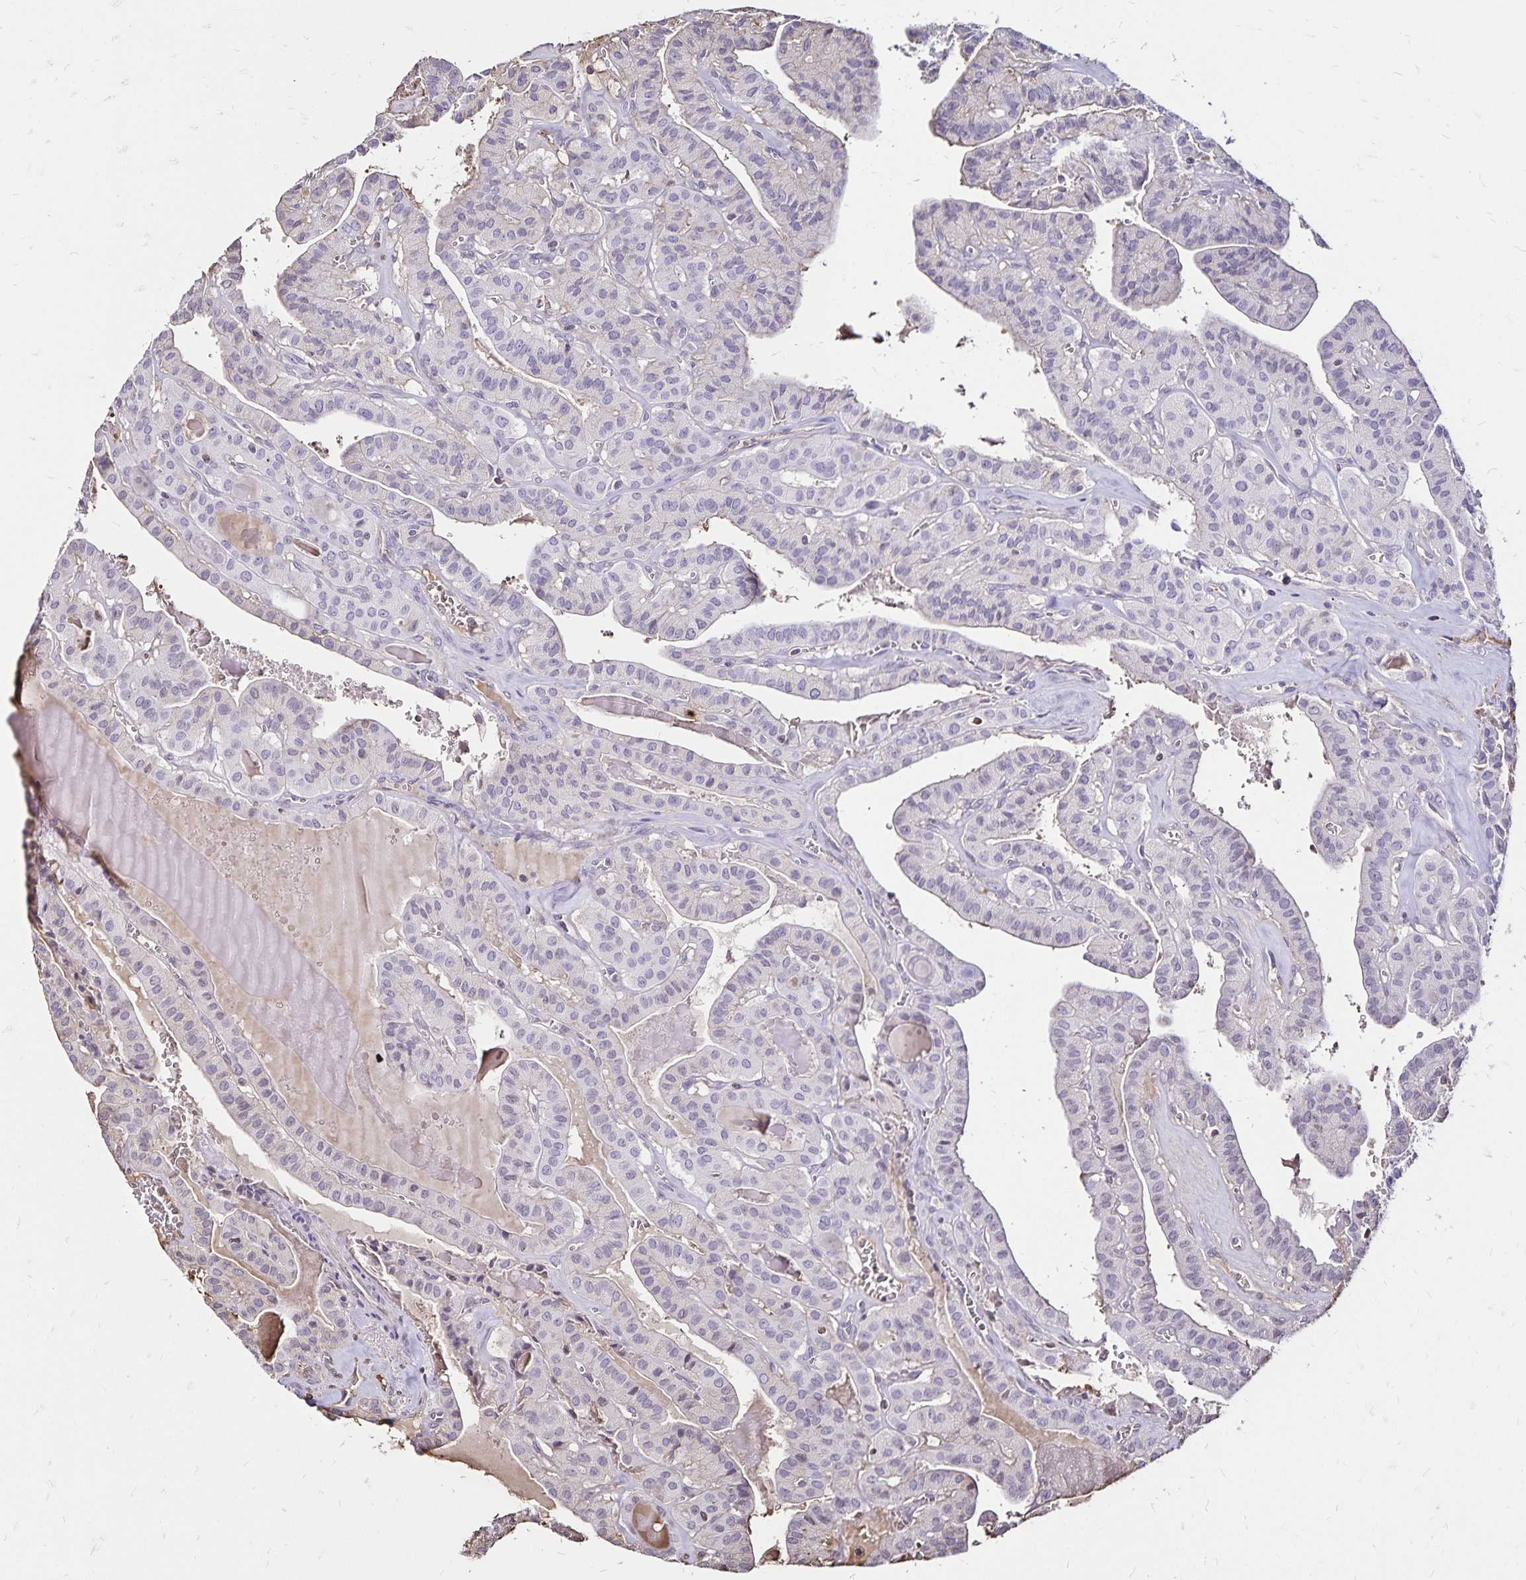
{"staining": {"intensity": "negative", "quantity": "none", "location": "none"}, "tissue": "thyroid cancer", "cell_type": "Tumor cells", "image_type": "cancer", "snomed": [{"axis": "morphology", "description": "Papillary adenocarcinoma, NOS"}, {"axis": "topography", "description": "Thyroid gland"}], "caption": "This is an immunohistochemistry (IHC) photomicrograph of human thyroid papillary adenocarcinoma. There is no positivity in tumor cells.", "gene": "KISS1", "patient": {"sex": "male", "age": 52}}